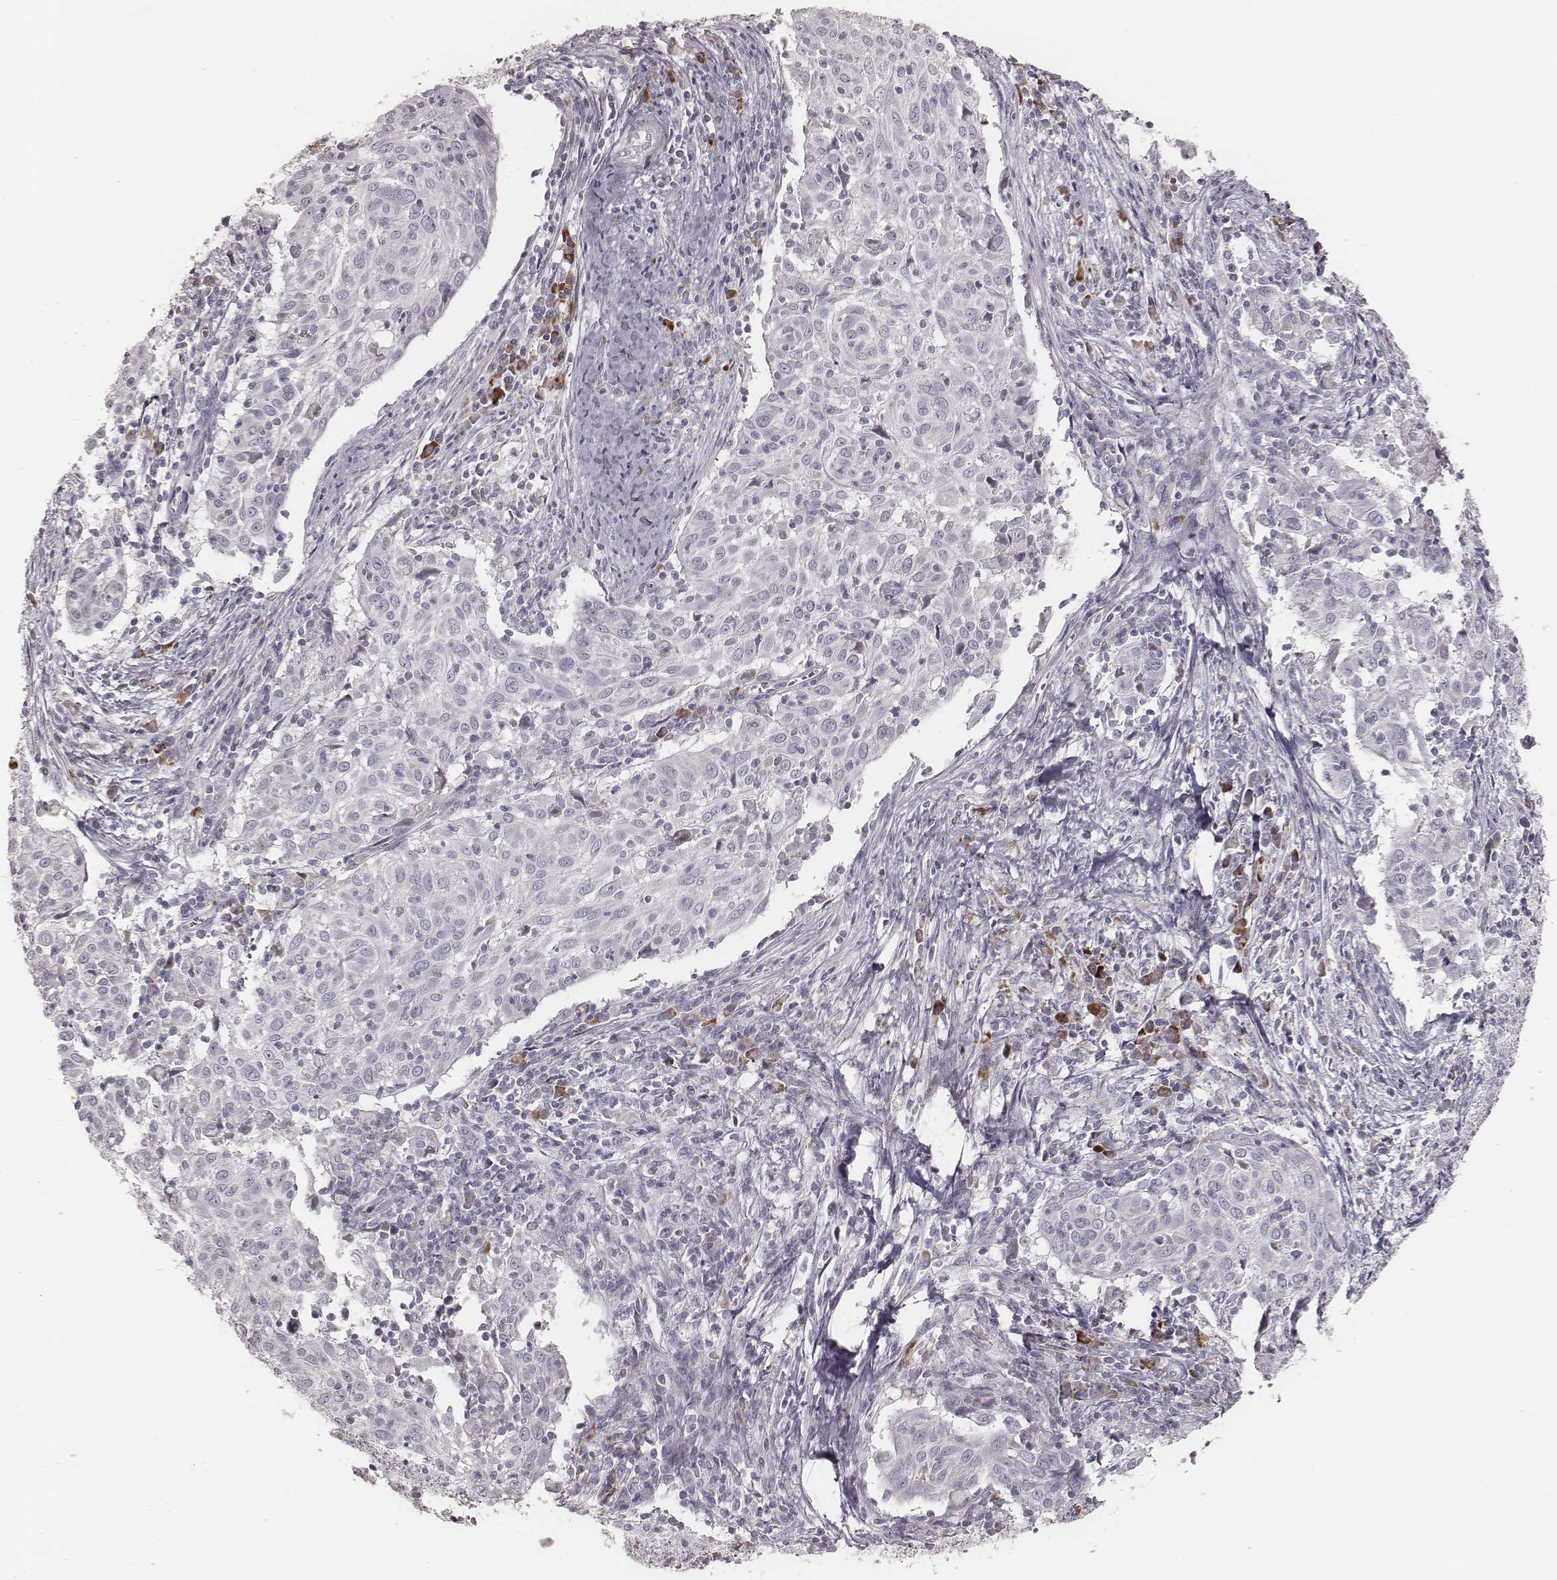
{"staining": {"intensity": "negative", "quantity": "none", "location": "none"}, "tissue": "cervical cancer", "cell_type": "Tumor cells", "image_type": "cancer", "snomed": [{"axis": "morphology", "description": "Squamous cell carcinoma, NOS"}, {"axis": "topography", "description": "Cervix"}], "caption": "Tumor cells show no significant expression in cervical squamous cell carcinoma.", "gene": "KIF5C", "patient": {"sex": "female", "age": 39}}